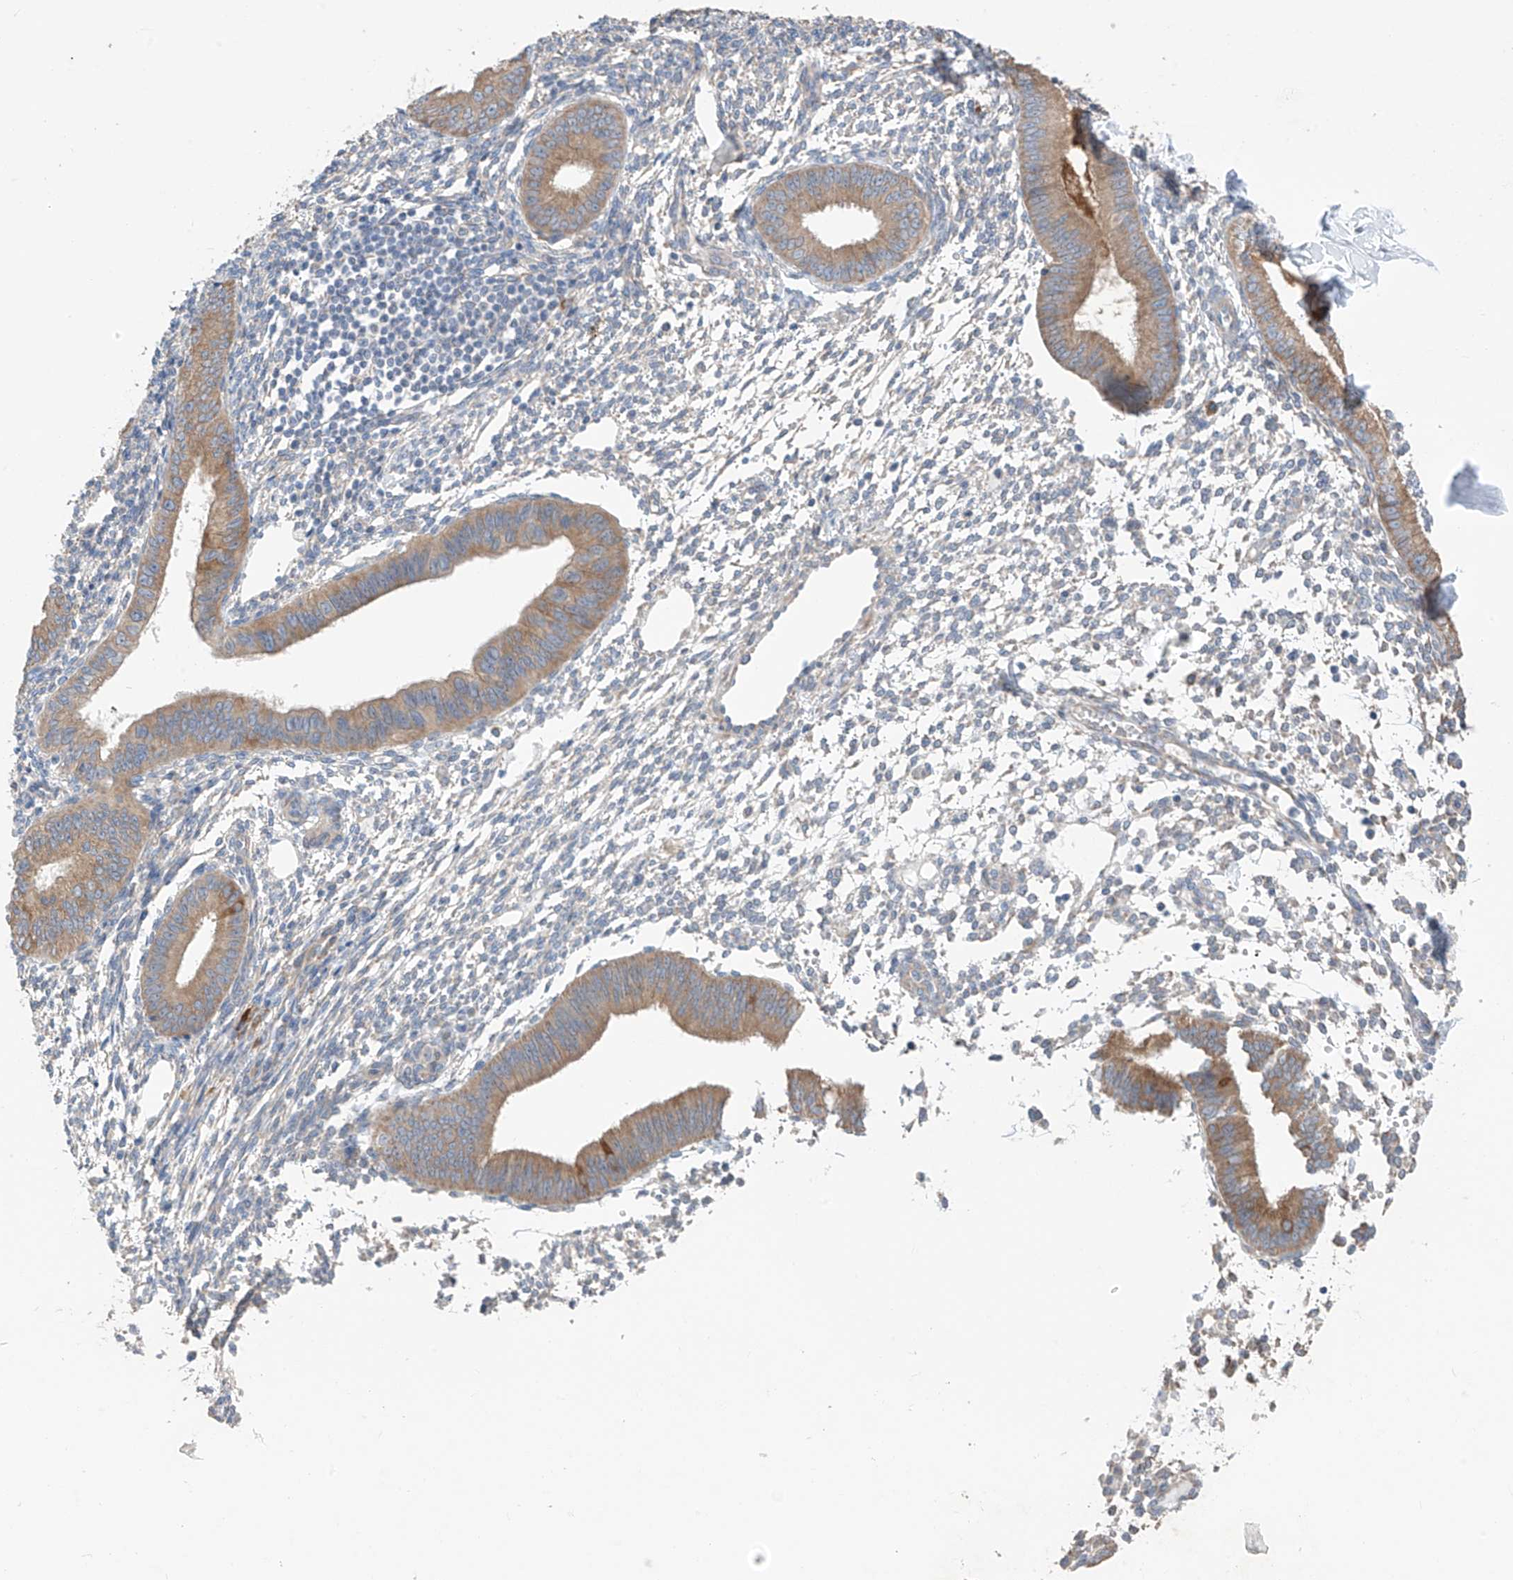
{"staining": {"intensity": "weak", "quantity": "<25%", "location": "cytoplasmic/membranous"}, "tissue": "endometrium", "cell_type": "Cells in endometrial stroma", "image_type": "normal", "snomed": [{"axis": "morphology", "description": "Normal tissue, NOS"}, {"axis": "topography", "description": "Uterus"}, {"axis": "topography", "description": "Endometrium"}], "caption": "DAB (3,3'-diaminobenzidine) immunohistochemical staining of unremarkable endometrium demonstrates no significant positivity in cells in endometrial stroma. (DAB IHC with hematoxylin counter stain).", "gene": "REC8", "patient": {"sex": "female", "age": 48}}